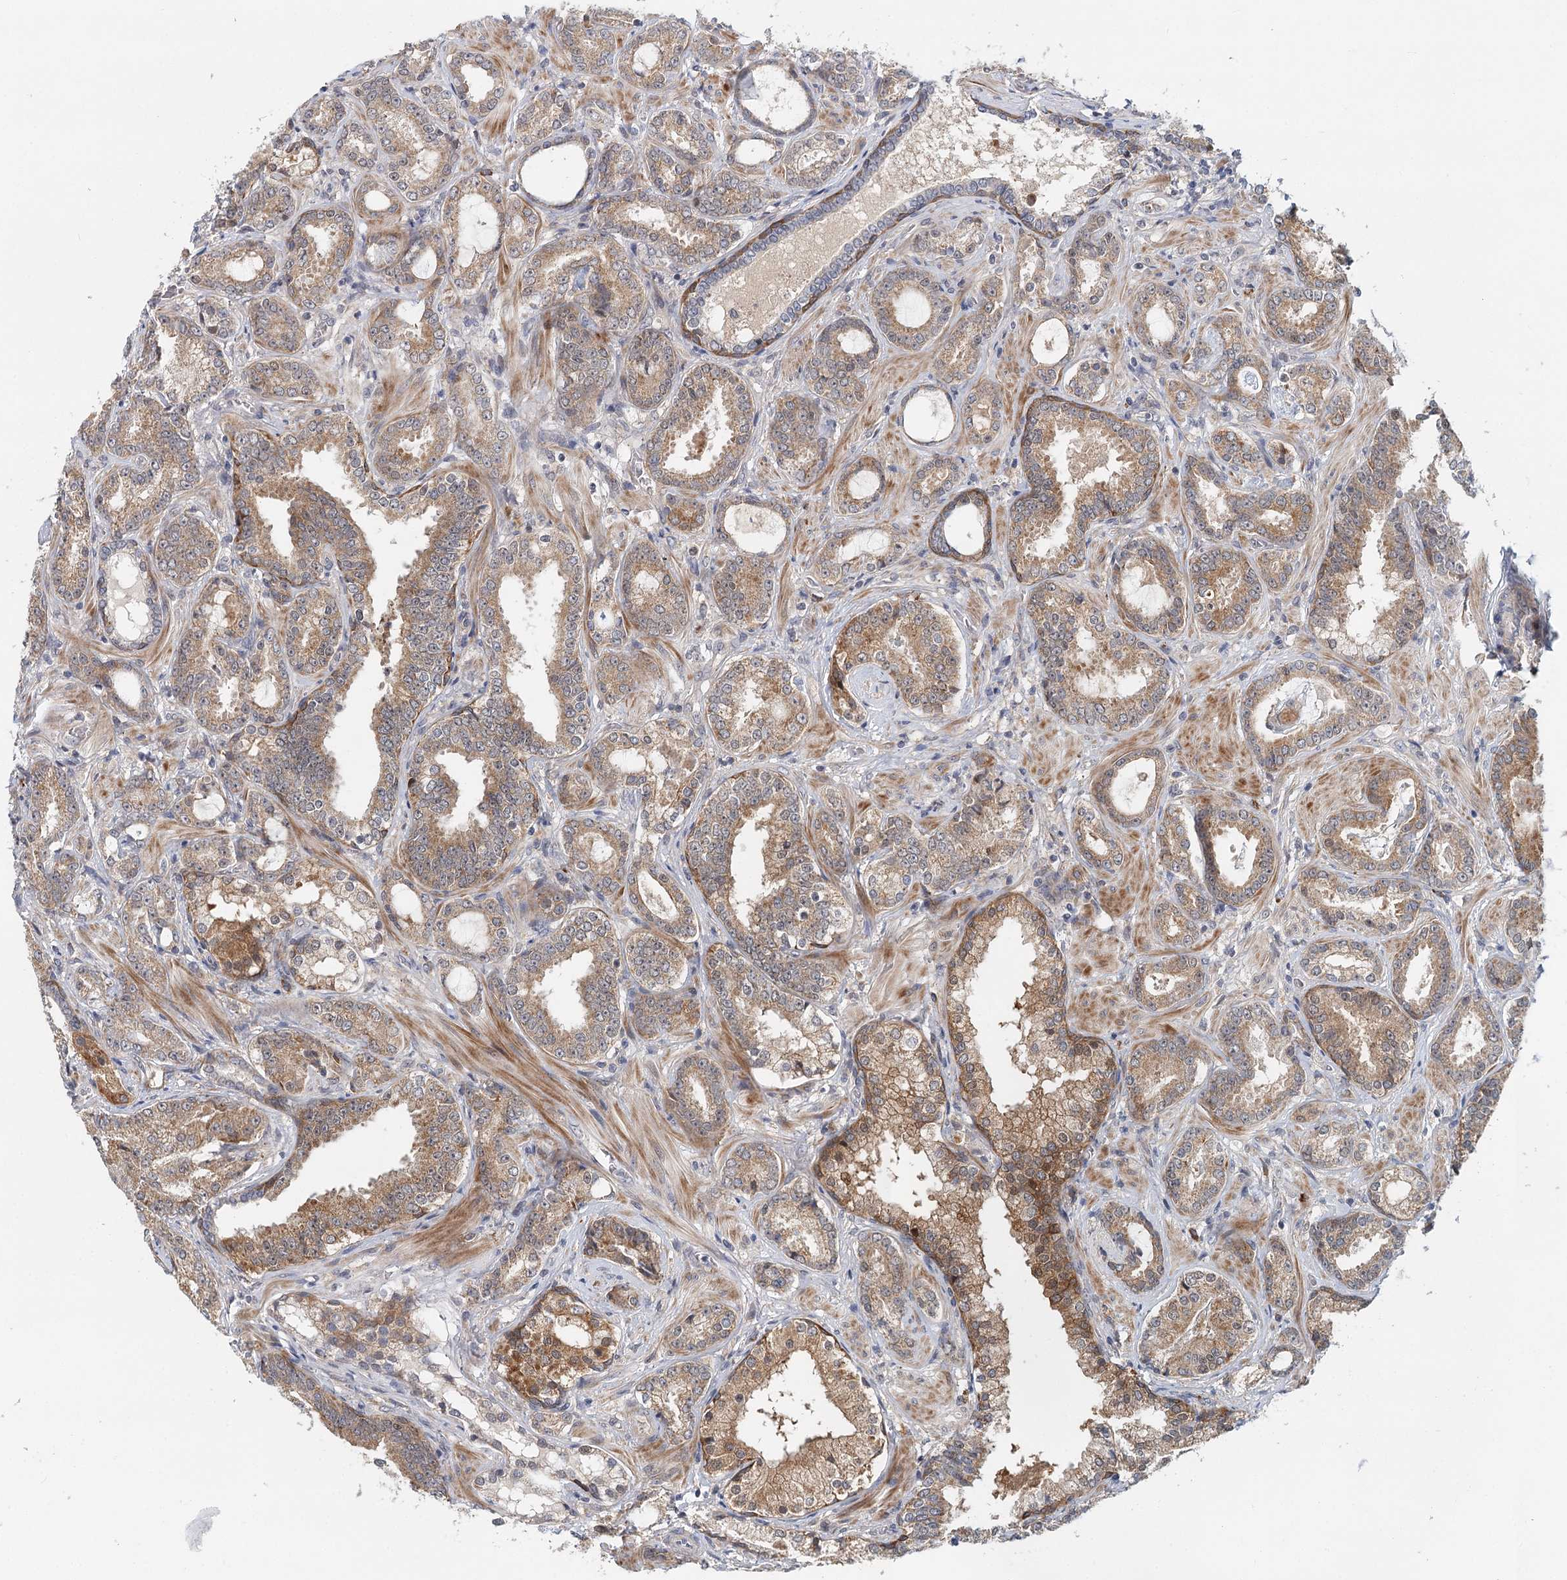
{"staining": {"intensity": "moderate", "quantity": ">75%", "location": "cytoplasmic/membranous"}, "tissue": "prostate cancer", "cell_type": "Tumor cells", "image_type": "cancer", "snomed": [{"axis": "morphology", "description": "Adenocarcinoma, High grade"}, {"axis": "topography", "description": "Prostate"}], "caption": "Prostate cancer (adenocarcinoma (high-grade)) was stained to show a protein in brown. There is medium levels of moderate cytoplasmic/membranous positivity in approximately >75% of tumor cells.", "gene": "AP3B1", "patient": {"sex": "male", "age": 58}}